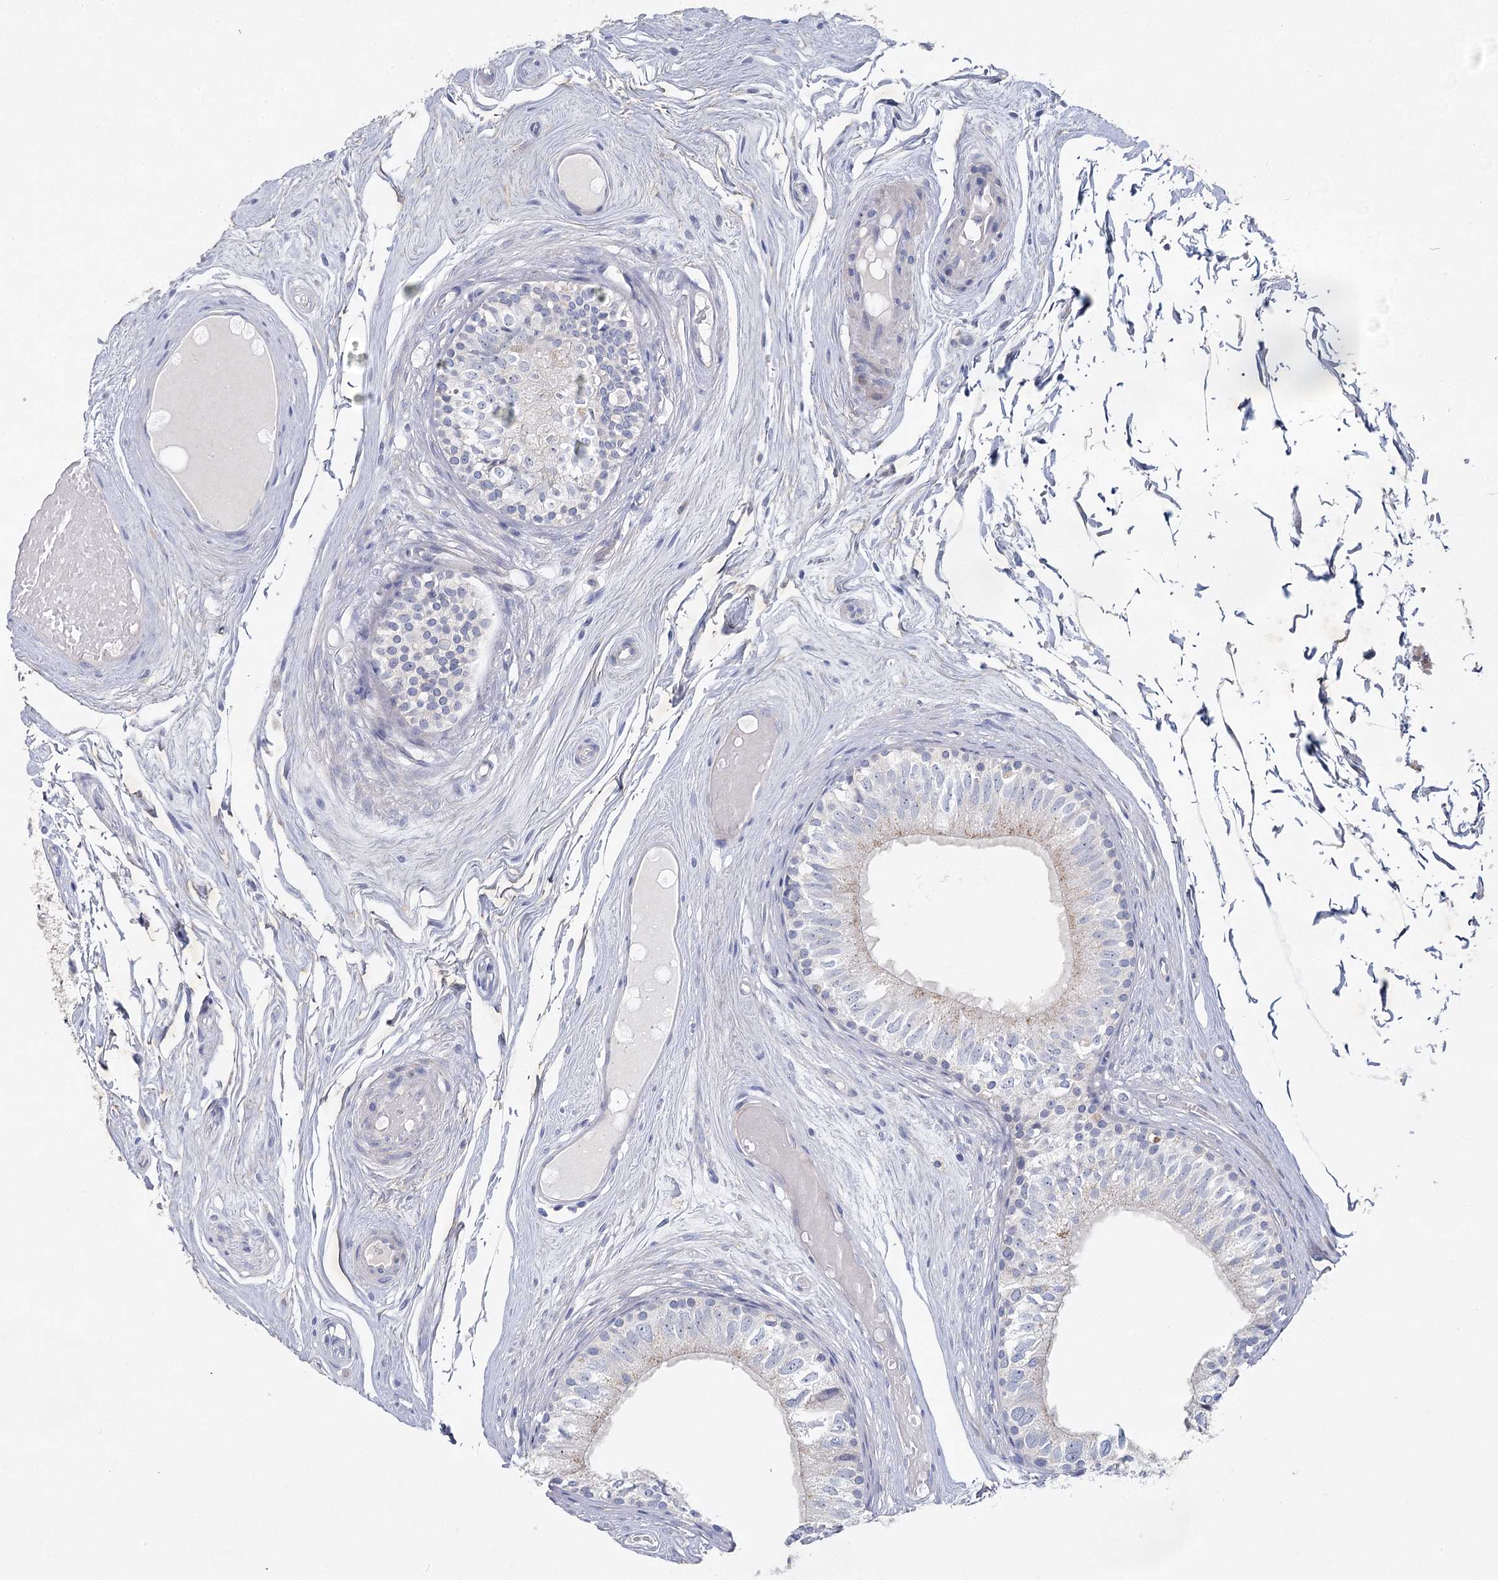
{"staining": {"intensity": "moderate", "quantity": "<25%", "location": "cytoplasmic/membranous"}, "tissue": "epididymis", "cell_type": "Glandular cells", "image_type": "normal", "snomed": [{"axis": "morphology", "description": "Normal tissue, NOS"}, {"axis": "topography", "description": "Epididymis"}], "caption": "IHC micrograph of normal epididymis stained for a protein (brown), which displays low levels of moderate cytoplasmic/membranous staining in about <25% of glandular cells.", "gene": "MAP3K13", "patient": {"sex": "male", "age": 79}}